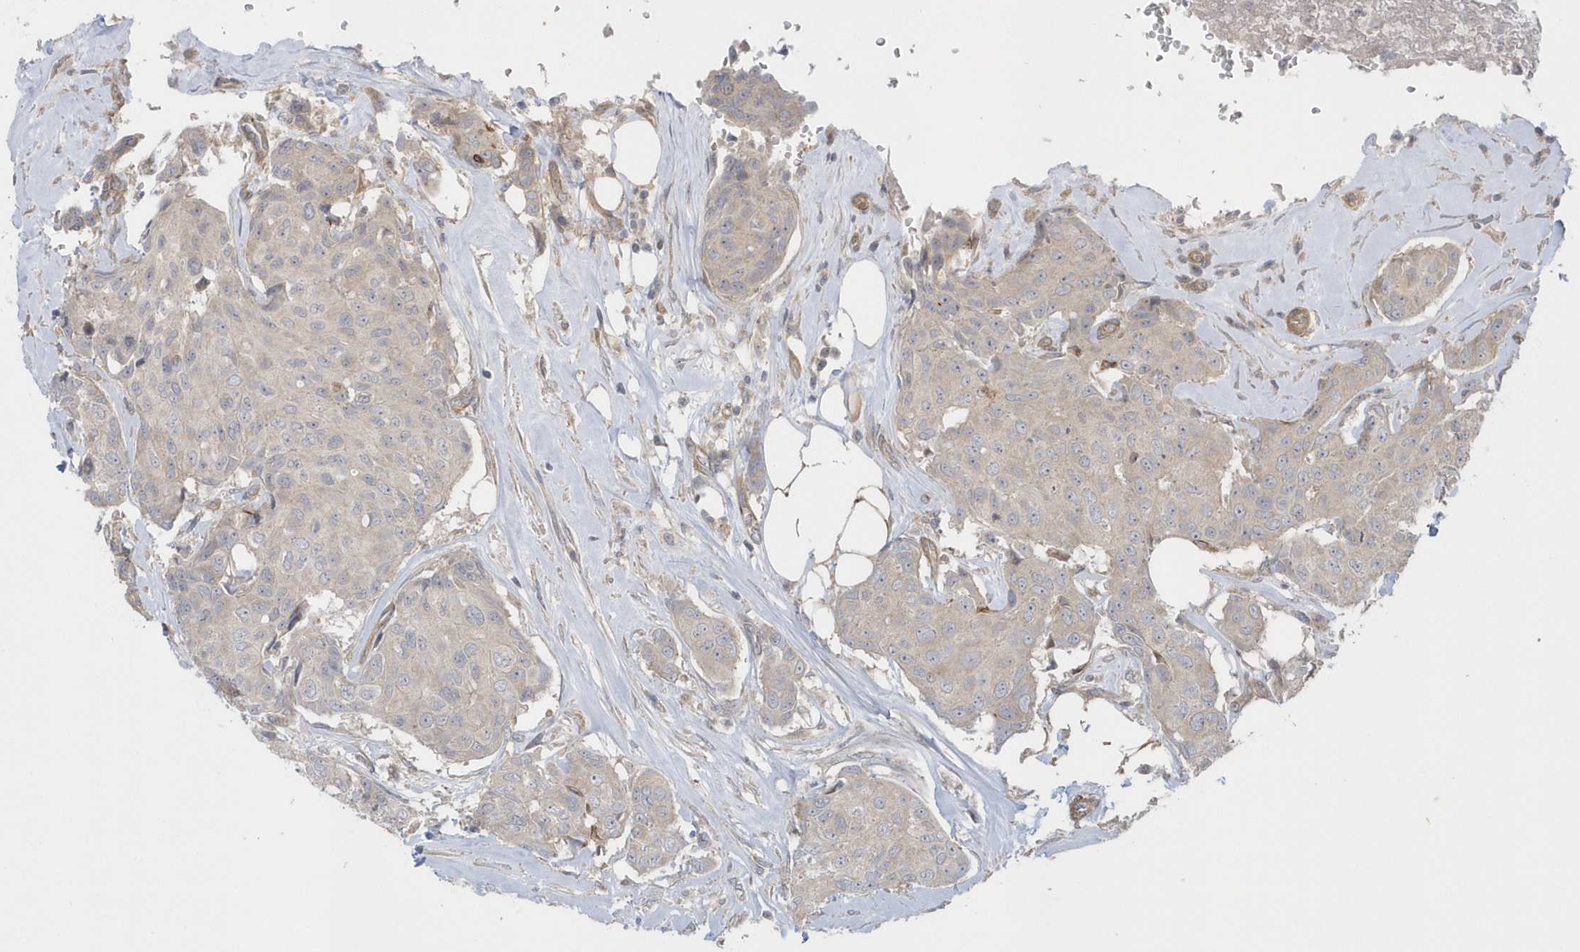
{"staining": {"intensity": "weak", "quantity": "<25%", "location": "cytoplasmic/membranous"}, "tissue": "breast cancer", "cell_type": "Tumor cells", "image_type": "cancer", "snomed": [{"axis": "morphology", "description": "Duct carcinoma"}, {"axis": "topography", "description": "Breast"}], "caption": "Immunohistochemistry of breast intraductal carcinoma demonstrates no positivity in tumor cells.", "gene": "ACTR1A", "patient": {"sex": "female", "age": 80}}